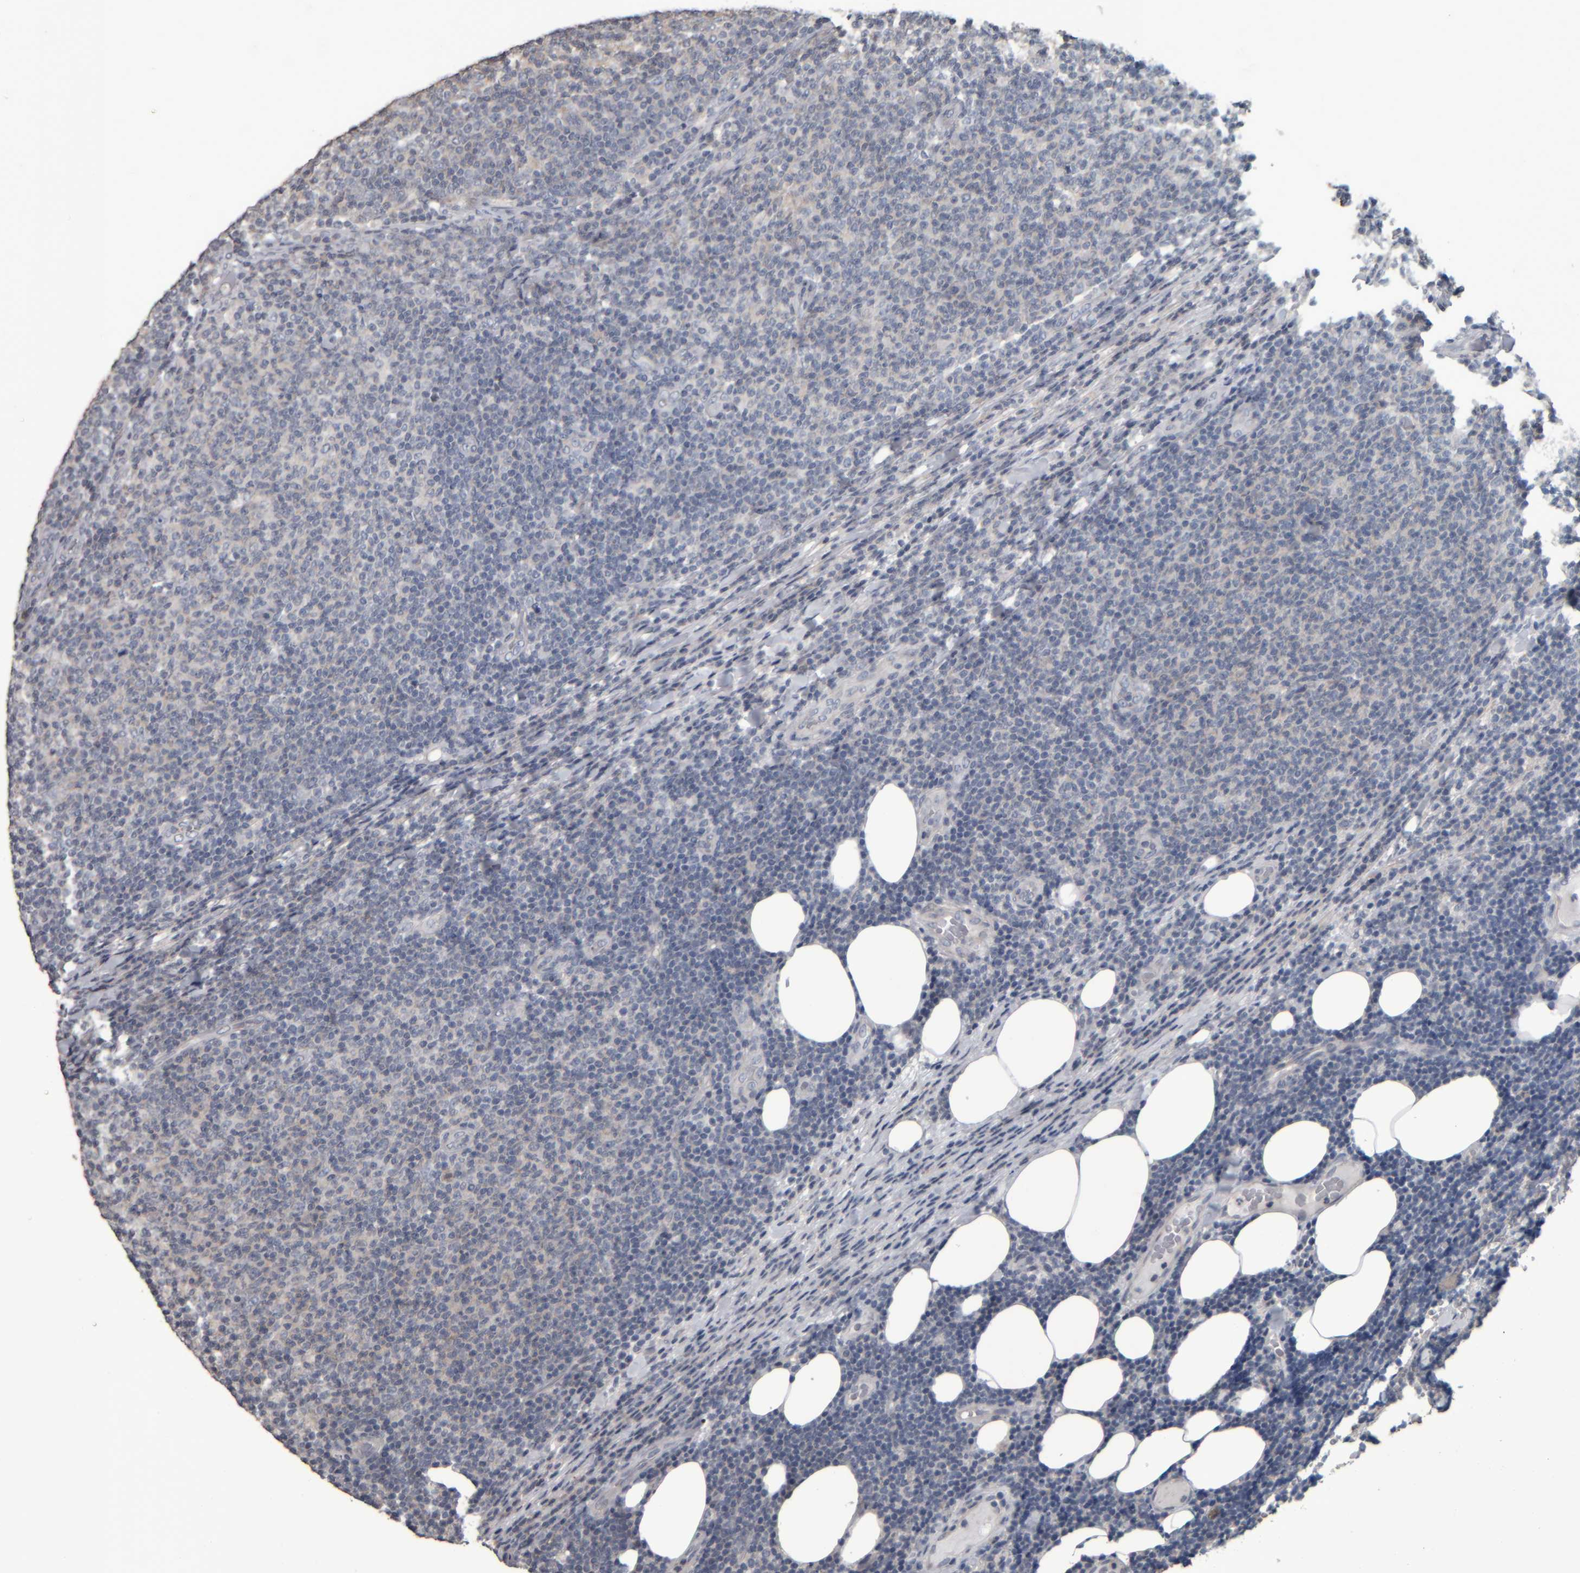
{"staining": {"intensity": "negative", "quantity": "none", "location": "none"}, "tissue": "lymphoma", "cell_type": "Tumor cells", "image_type": "cancer", "snomed": [{"axis": "morphology", "description": "Malignant lymphoma, non-Hodgkin's type, Low grade"}, {"axis": "topography", "description": "Lymph node"}], "caption": "The immunohistochemistry micrograph has no significant expression in tumor cells of lymphoma tissue.", "gene": "CAVIN4", "patient": {"sex": "male", "age": 66}}